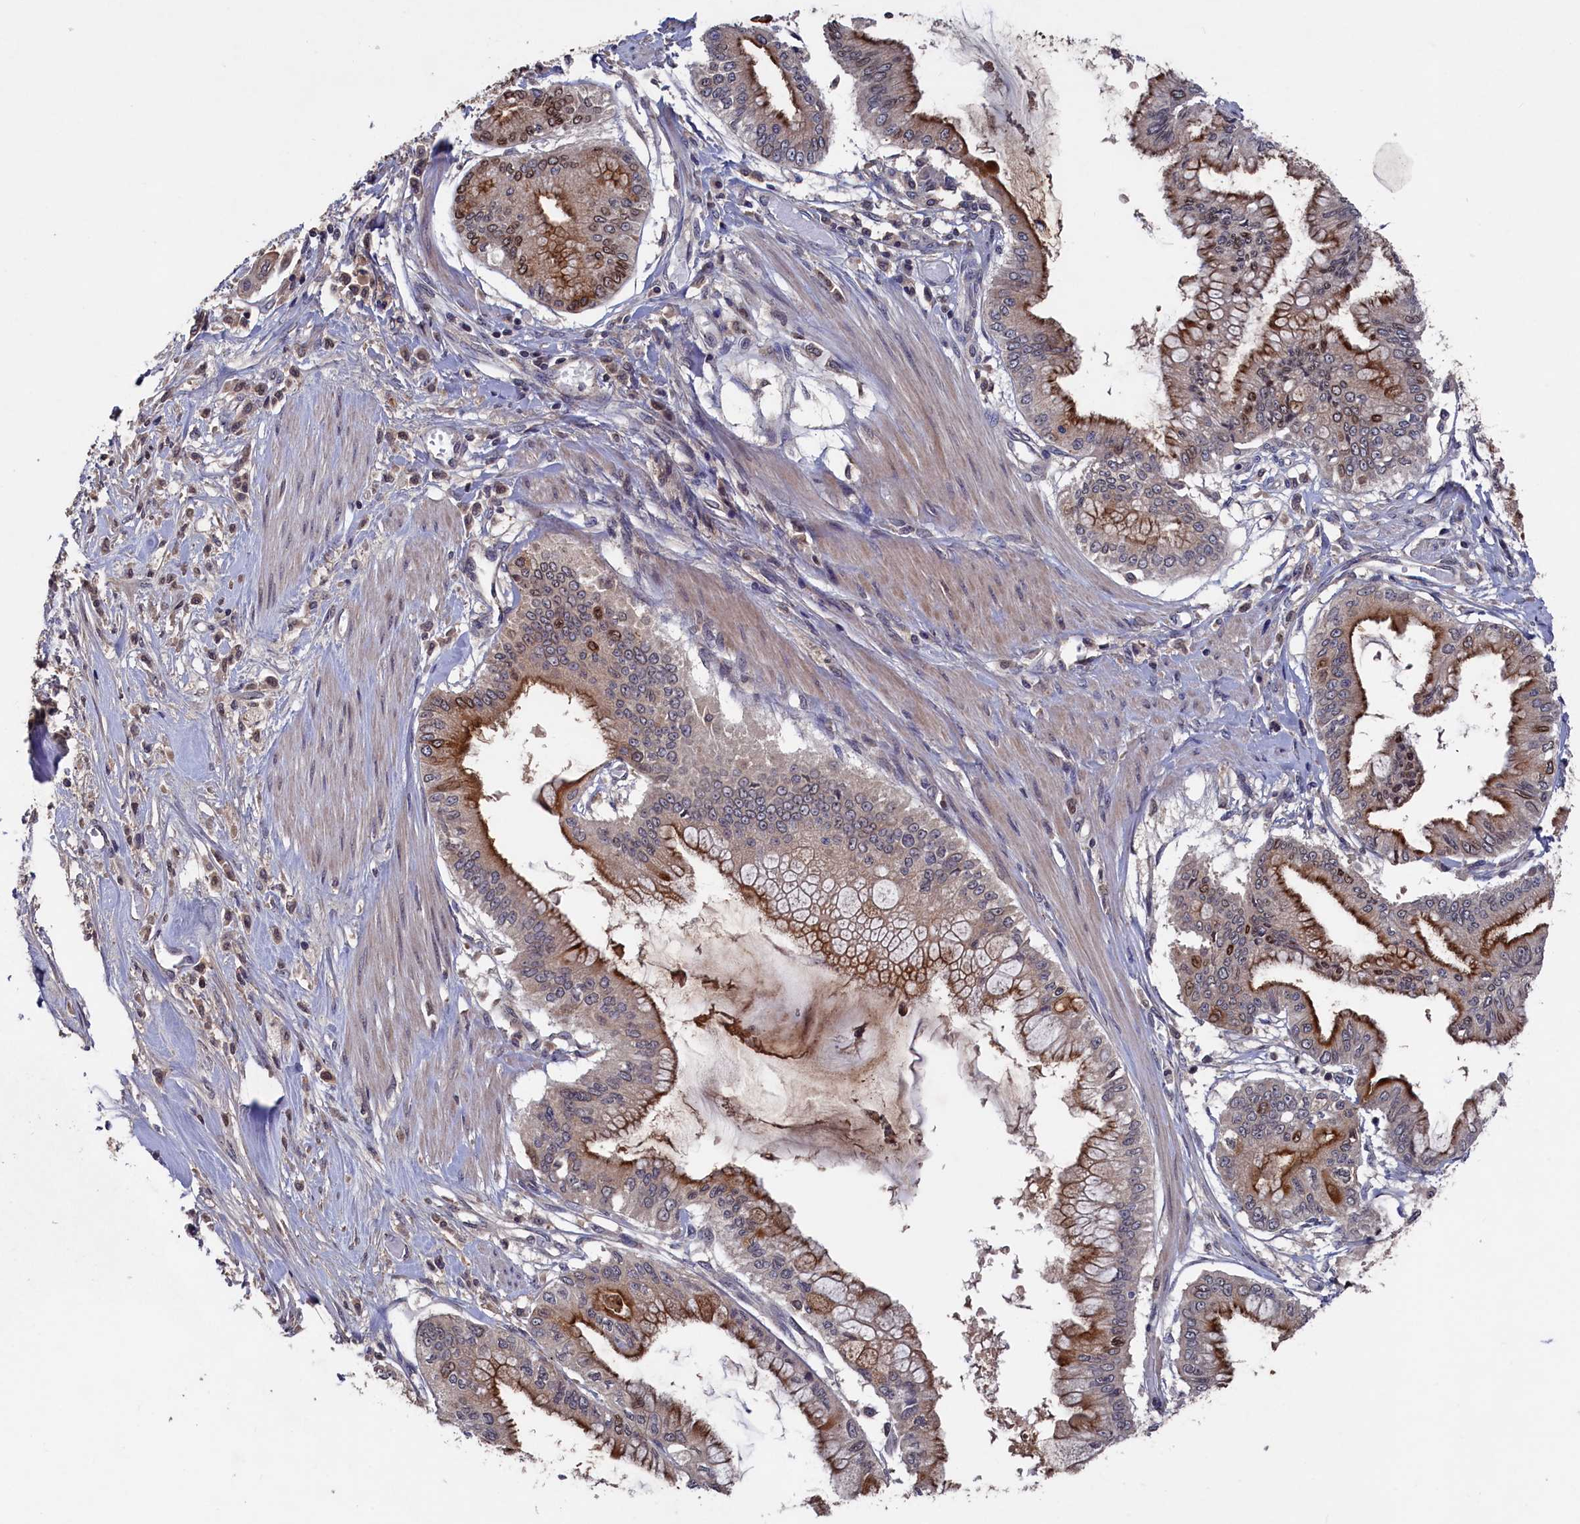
{"staining": {"intensity": "strong", "quantity": "25%-75%", "location": "cytoplasmic/membranous"}, "tissue": "pancreatic cancer", "cell_type": "Tumor cells", "image_type": "cancer", "snomed": [{"axis": "morphology", "description": "Adenocarcinoma, NOS"}, {"axis": "topography", "description": "Pancreas"}], "caption": "IHC (DAB) staining of human pancreatic cancer exhibits strong cytoplasmic/membranous protein expression in approximately 25%-75% of tumor cells. Using DAB (brown) and hematoxylin (blue) stains, captured at high magnification using brightfield microscopy.", "gene": "TMC5", "patient": {"sex": "male", "age": 46}}